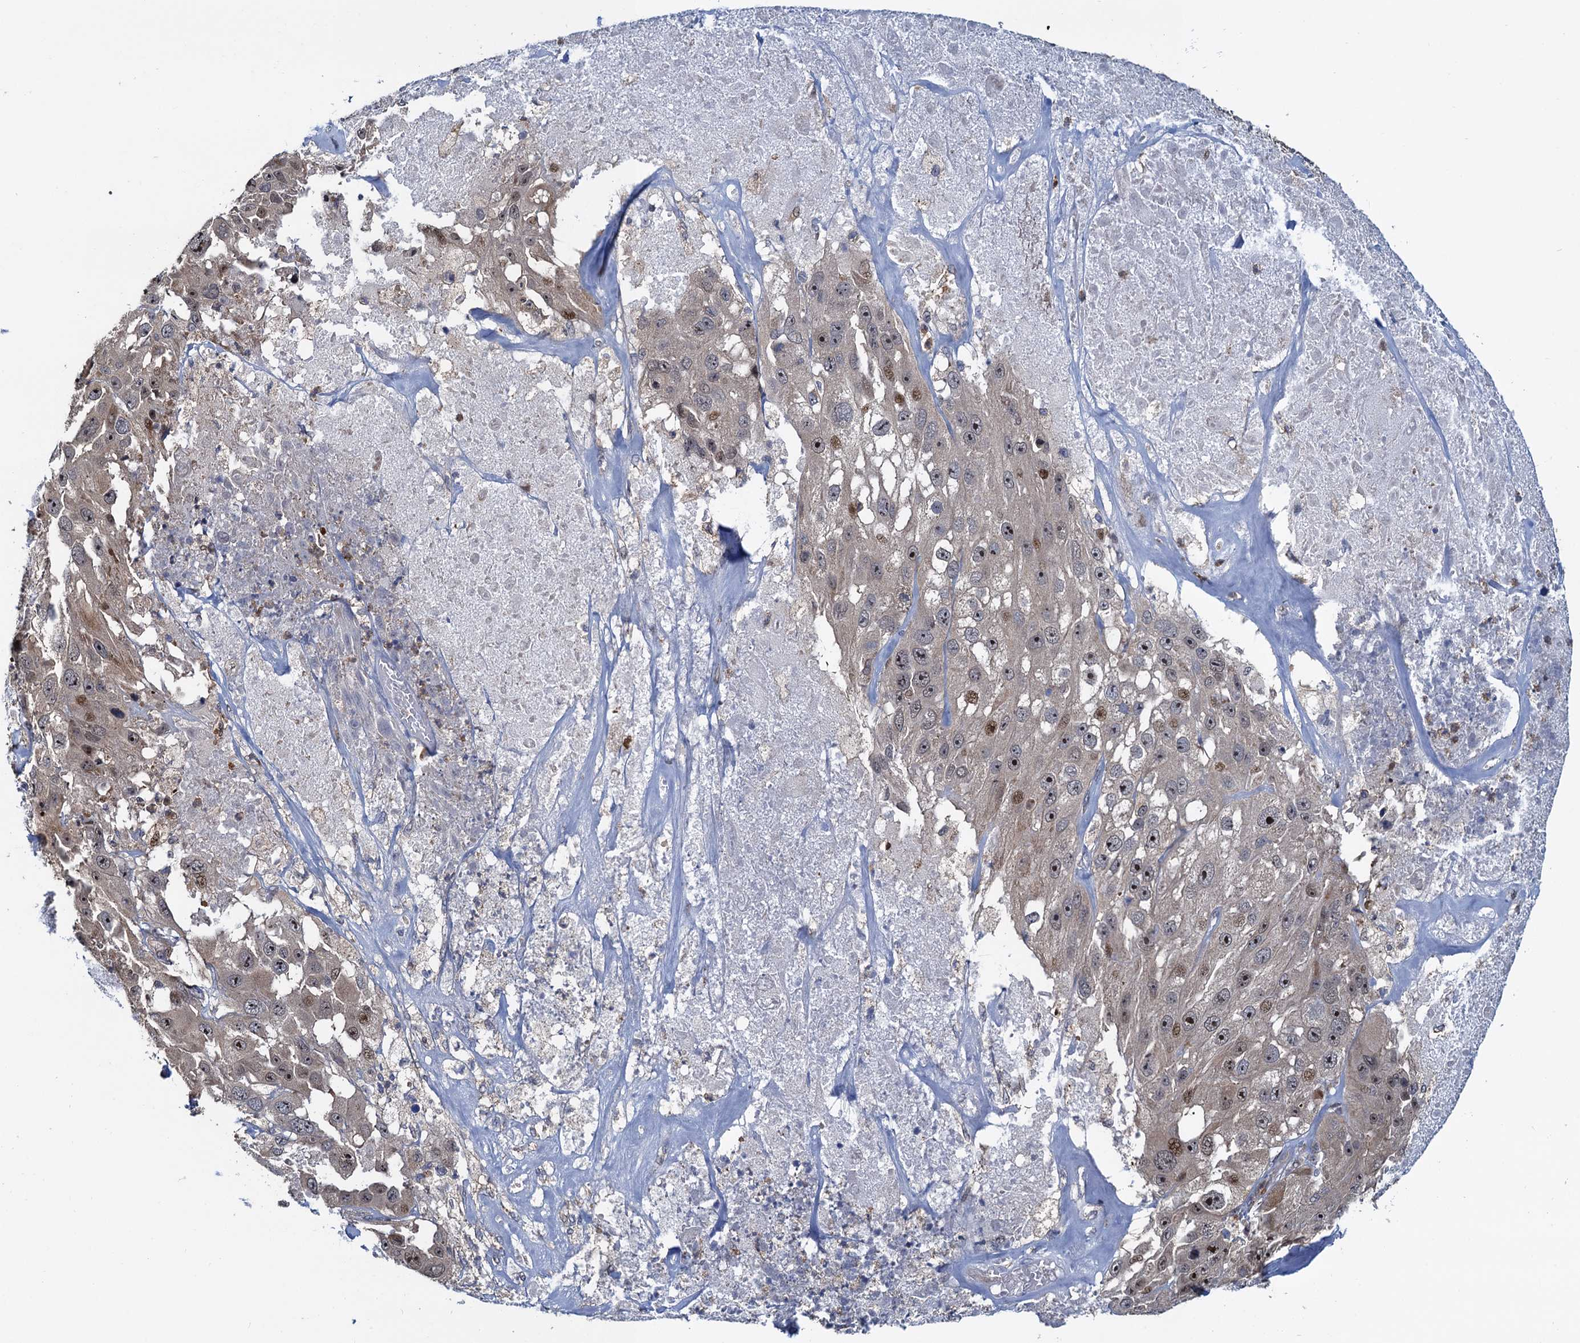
{"staining": {"intensity": "weak", "quantity": "<25%", "location": "nuclear"}, "tissue": "melanoma", "cell_type": "Tumor cells", "image_type": "cancer", "snomed": [{"axis": "morphology", "description": "Malignant melanoma, Metastatic site"}, {"axis": "topography", "description": "Lymph node"}], "caption": "Melanoma was stained to show a protein in brown. There is no significant expression in tumor cells. (DAB (3,3'-diaminobenzidine) immunohistochemistry visualized using brightfield microscopy, high magnification).", "gene": "ATOSA", "patient": {"sex": "male", "age": 62}}